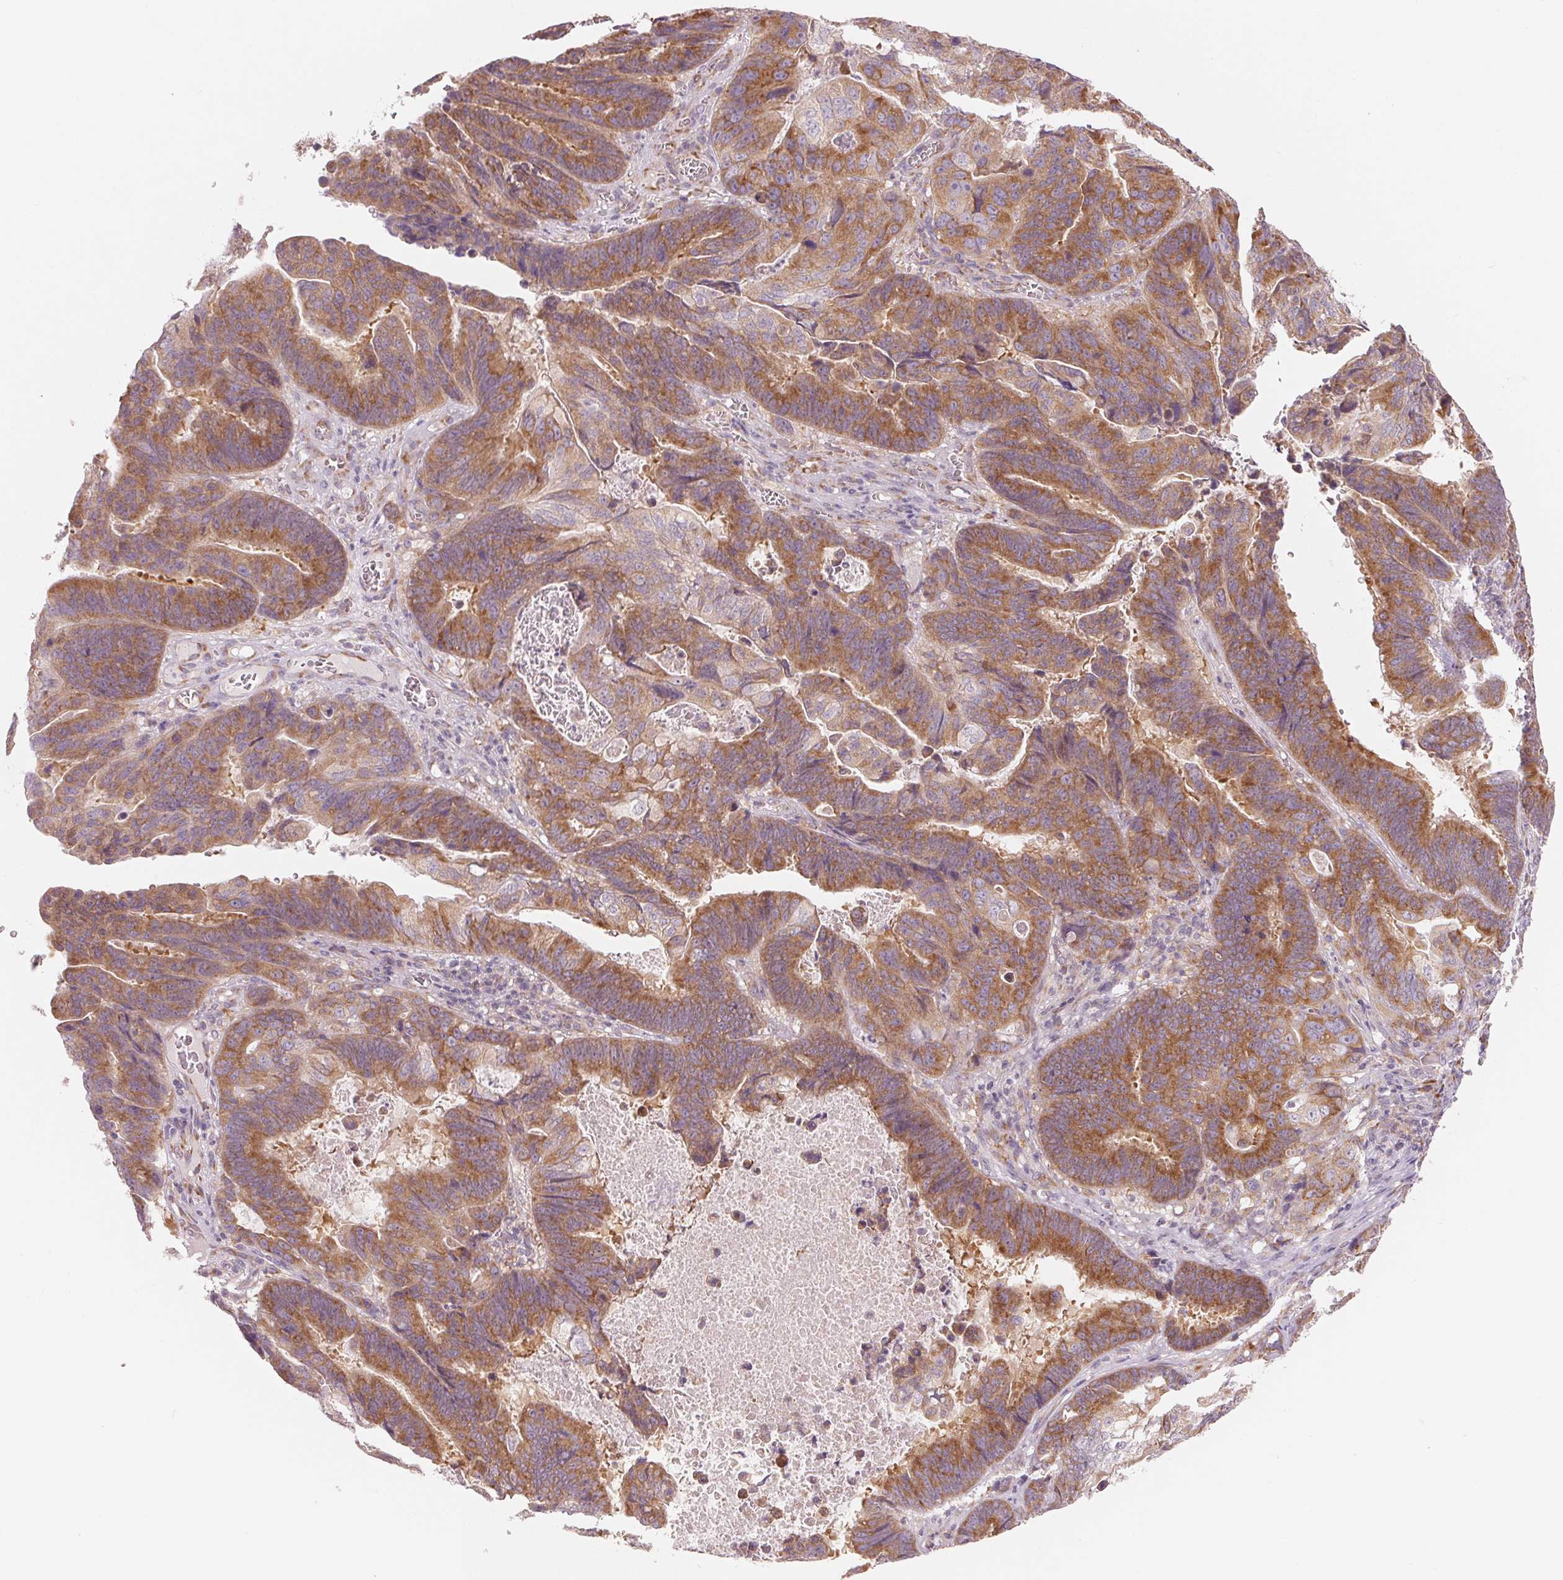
{"staining": {"intensity": "moderate", "quantity": ">75%", "location": "cytoplasmic/membranous"}, "tissue": "lung cancer", "cell_type": "Tumor cells", "image_type": "cancer", "snomed": [{"axis": "morphology", "description": "Aneuploidy"}, {"axis": "morphology", "description": "Adenocarcinoma, NOS"}, {"axis": "morphology", "description": "Adenocarcinoma primary or metastatic"}, {"axis": "topography", "description": "Lung"}], "caption": "Immunohistochemical staining of human adenocarcinoma primary or metastatic (lung) shows medium levels of moderate cytoplasmic/membranous expression in approximately >75% of tumor cells. The staining is performed using DAB brown chromogen to label protein expression. The nuclei are counter-stained blue using hematoxylin.", "gene": "BLOC1S2", "patient": {"sex": "female", "age": 75}}